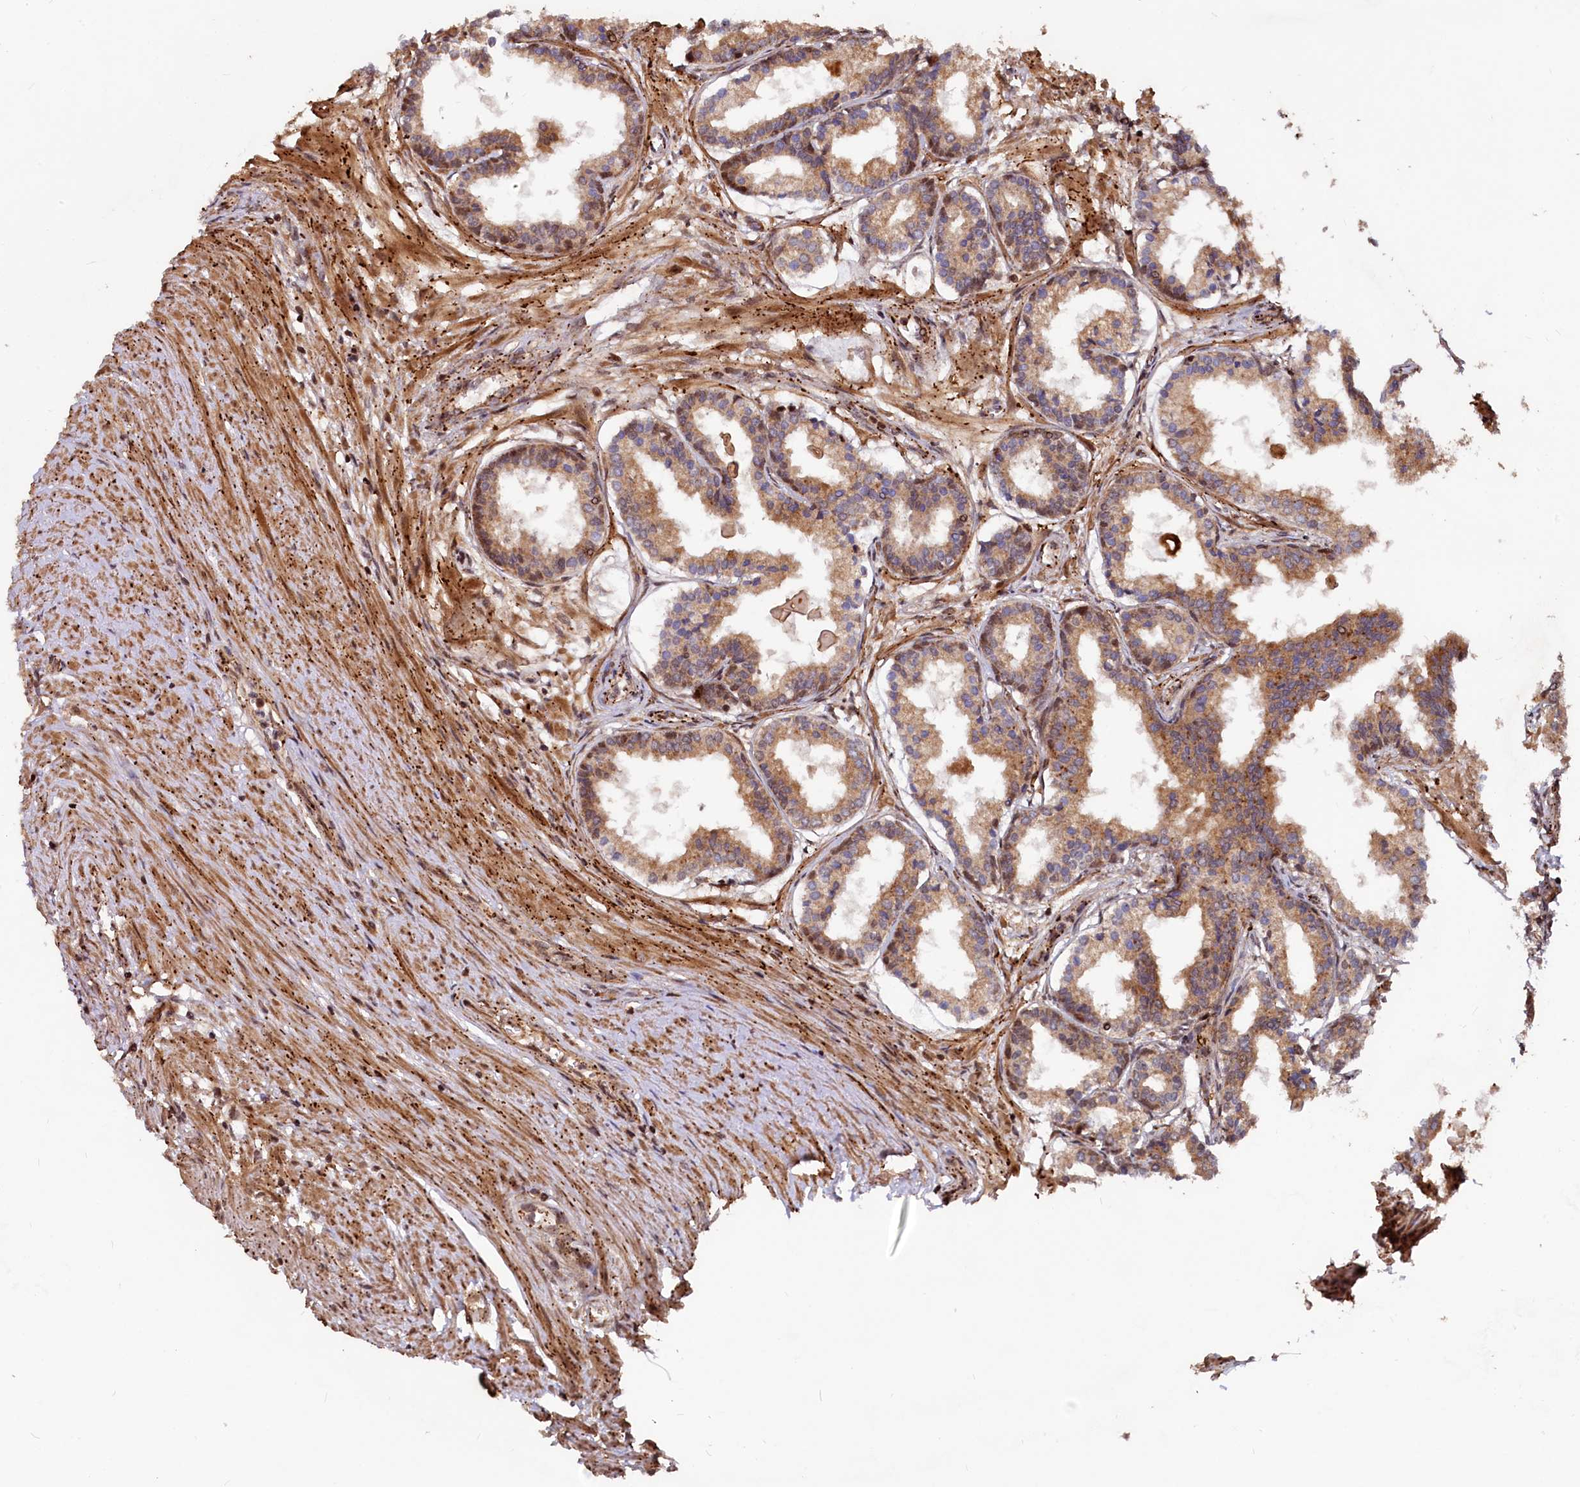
{"staining": {"intensity": "moderate", "quantity": ">75%", "location": "cytoplasmic/membranous,nuclear"}, "tissue": "prostate cancer", "cell_type": "Tumor cells", "image_type": "cancer", "snomed": [{"axis": "morphology", "description": "Adenocarcinoma, High grade"}, {"axis": "topography", "description": "Prostate"}], "caption": "Moderate cytoplasmic/membranous and nuclear expression is present in approximately >75% of tumor cells in prostate cancer.", "gene": "TRIM23", "patient": {"sex": "male", "age": 68}}